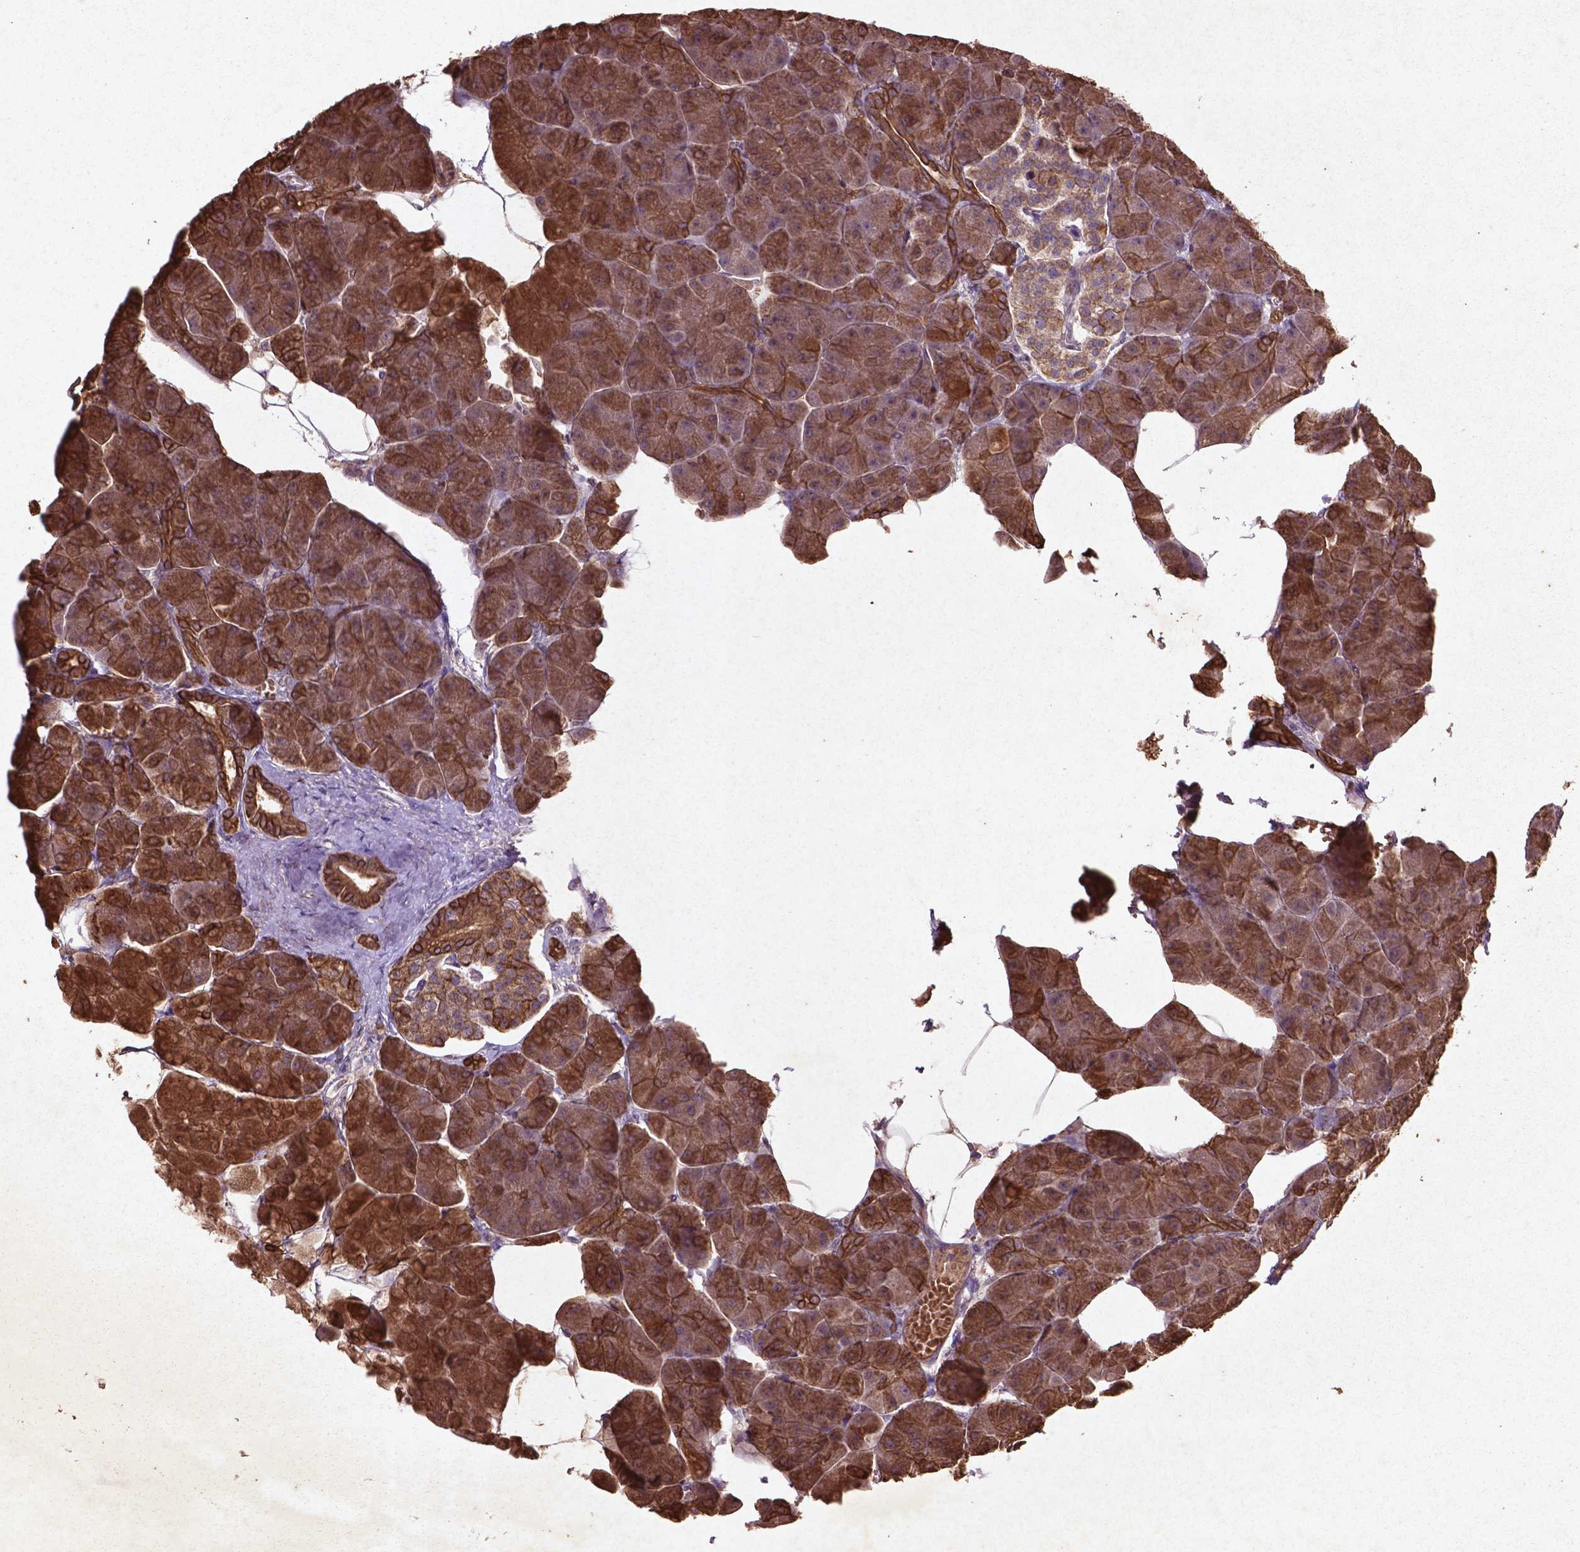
{"staining": {"intensity": "moderate", "quantity": ">75%", "location": "cytoplasmic/membranous"}, "tissue": "pancreas", "cell_type": "Exocrine glandular cells", "image_type": "normal", "snomed": [{"axis": "morphology", "description": "Normal tissue, NOS"}, {"axis": "topography", "description": "Adipose tissue"}, {"axis": "topography", "description": "Pancreas"}, {"axis": "topography", "description": "Peripheral nerve tissue"}], "caption": "A high-resolution micrograph shows immunohistochemistry staining of unremarkable pancreas, which demonstrates moderate cytoplasmic/membranous staining in approximately >75% of exocrine glandular cells.", "gene": "COQ2", "patient": {"sex": "female", "age": 58}}